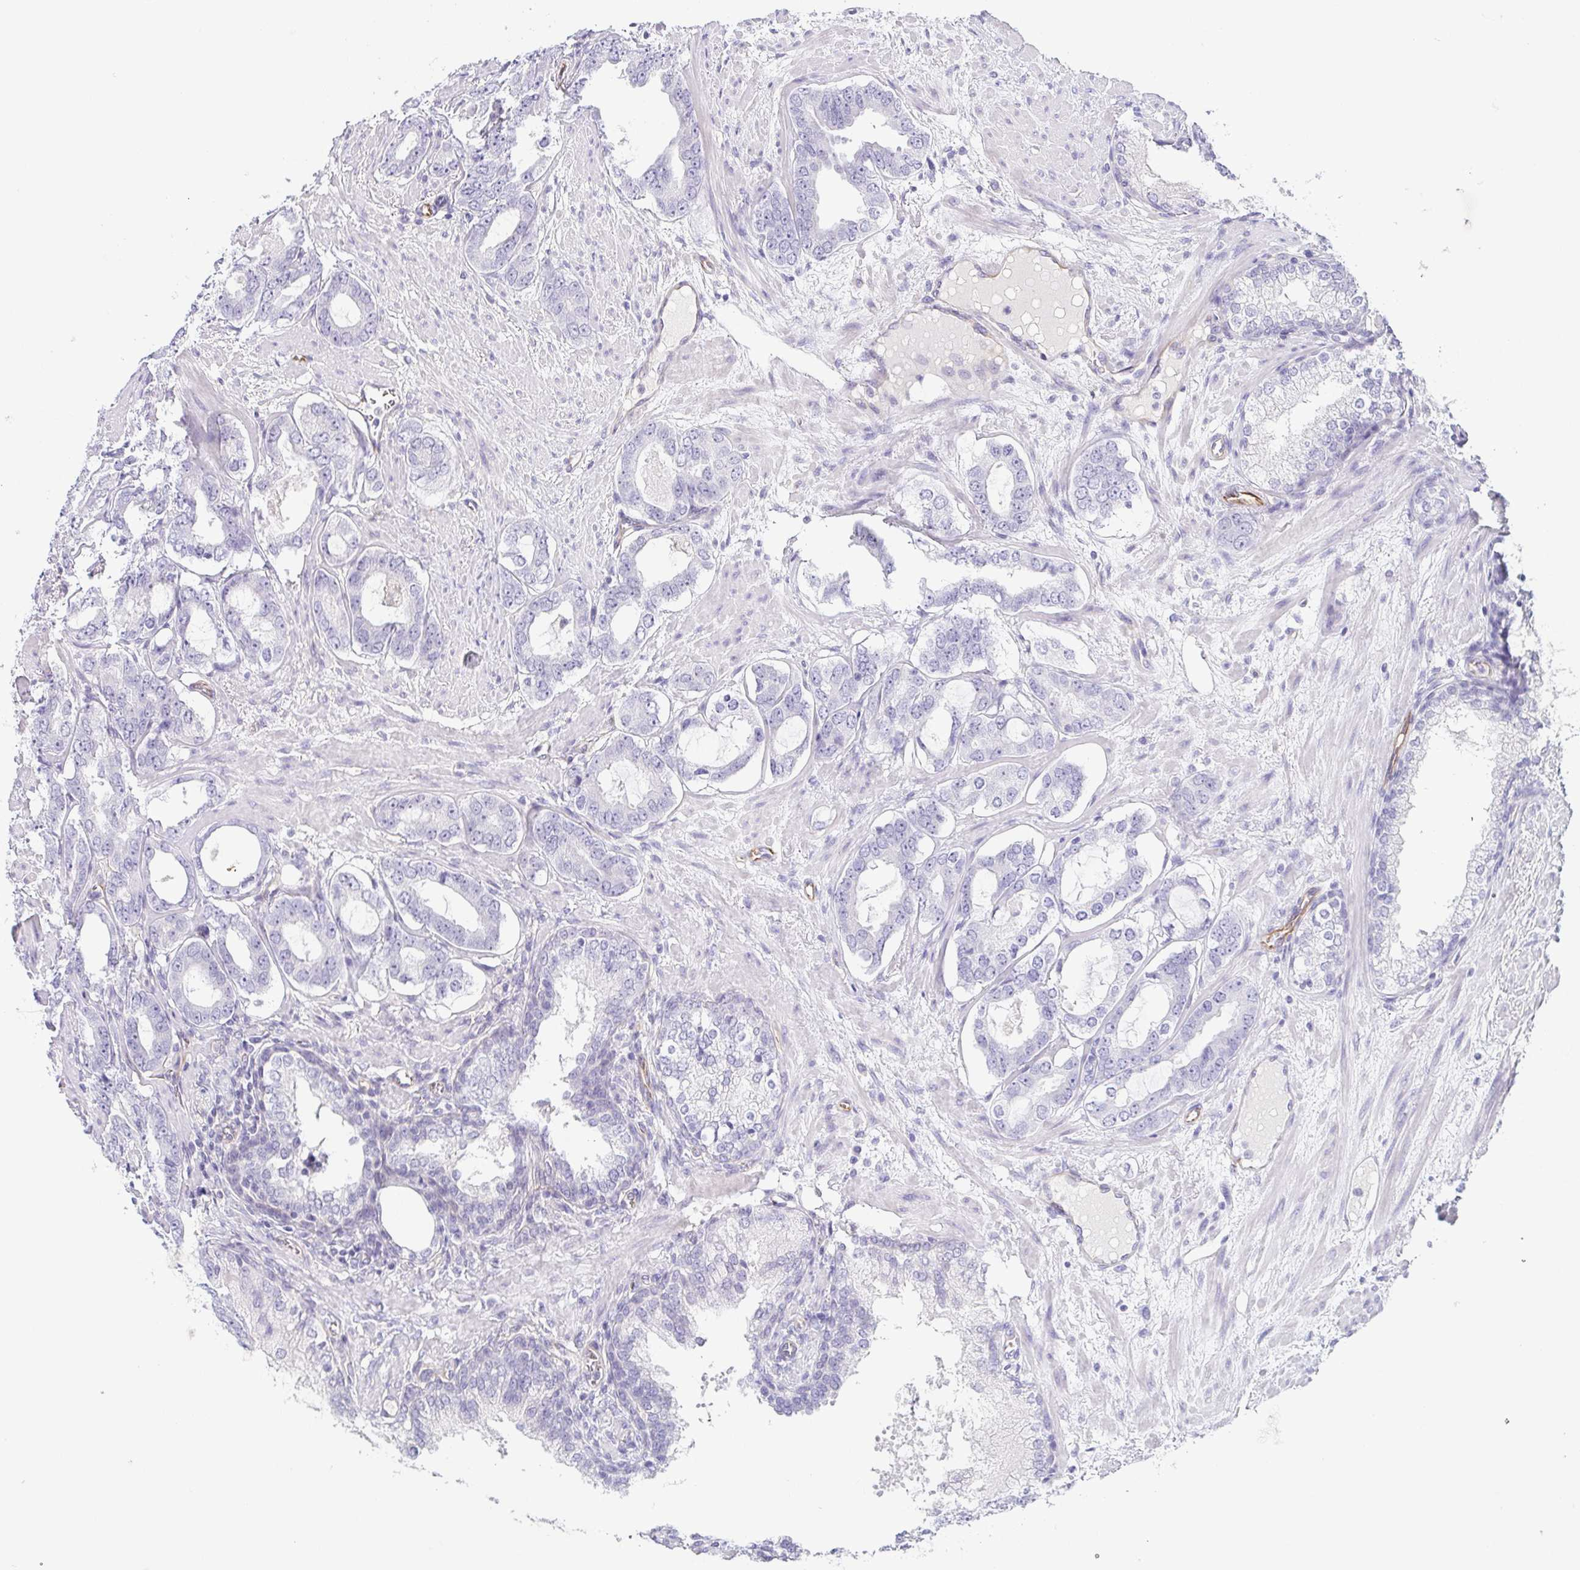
{"staining": {"intensity": "negative", "quantity": "none", "location": "none"}, "tissue": "prostate cancer", "cell_type": "Tumor cells", "image_type": "cancer", "snomed": [{"axis": "morphology", "description": "Adenocarcinoma, High grade"}, {"axis": "topography", "description": "Prostate"}], "caption": "An IHC micrograph of high-grade adenocarcinoma (prostate) is shown. There is no staining in tumor cells of high-grade adenocarcinoma (prostate).", "gene": "COL17A1", "patient": {"sex": "male", "age": 75}}